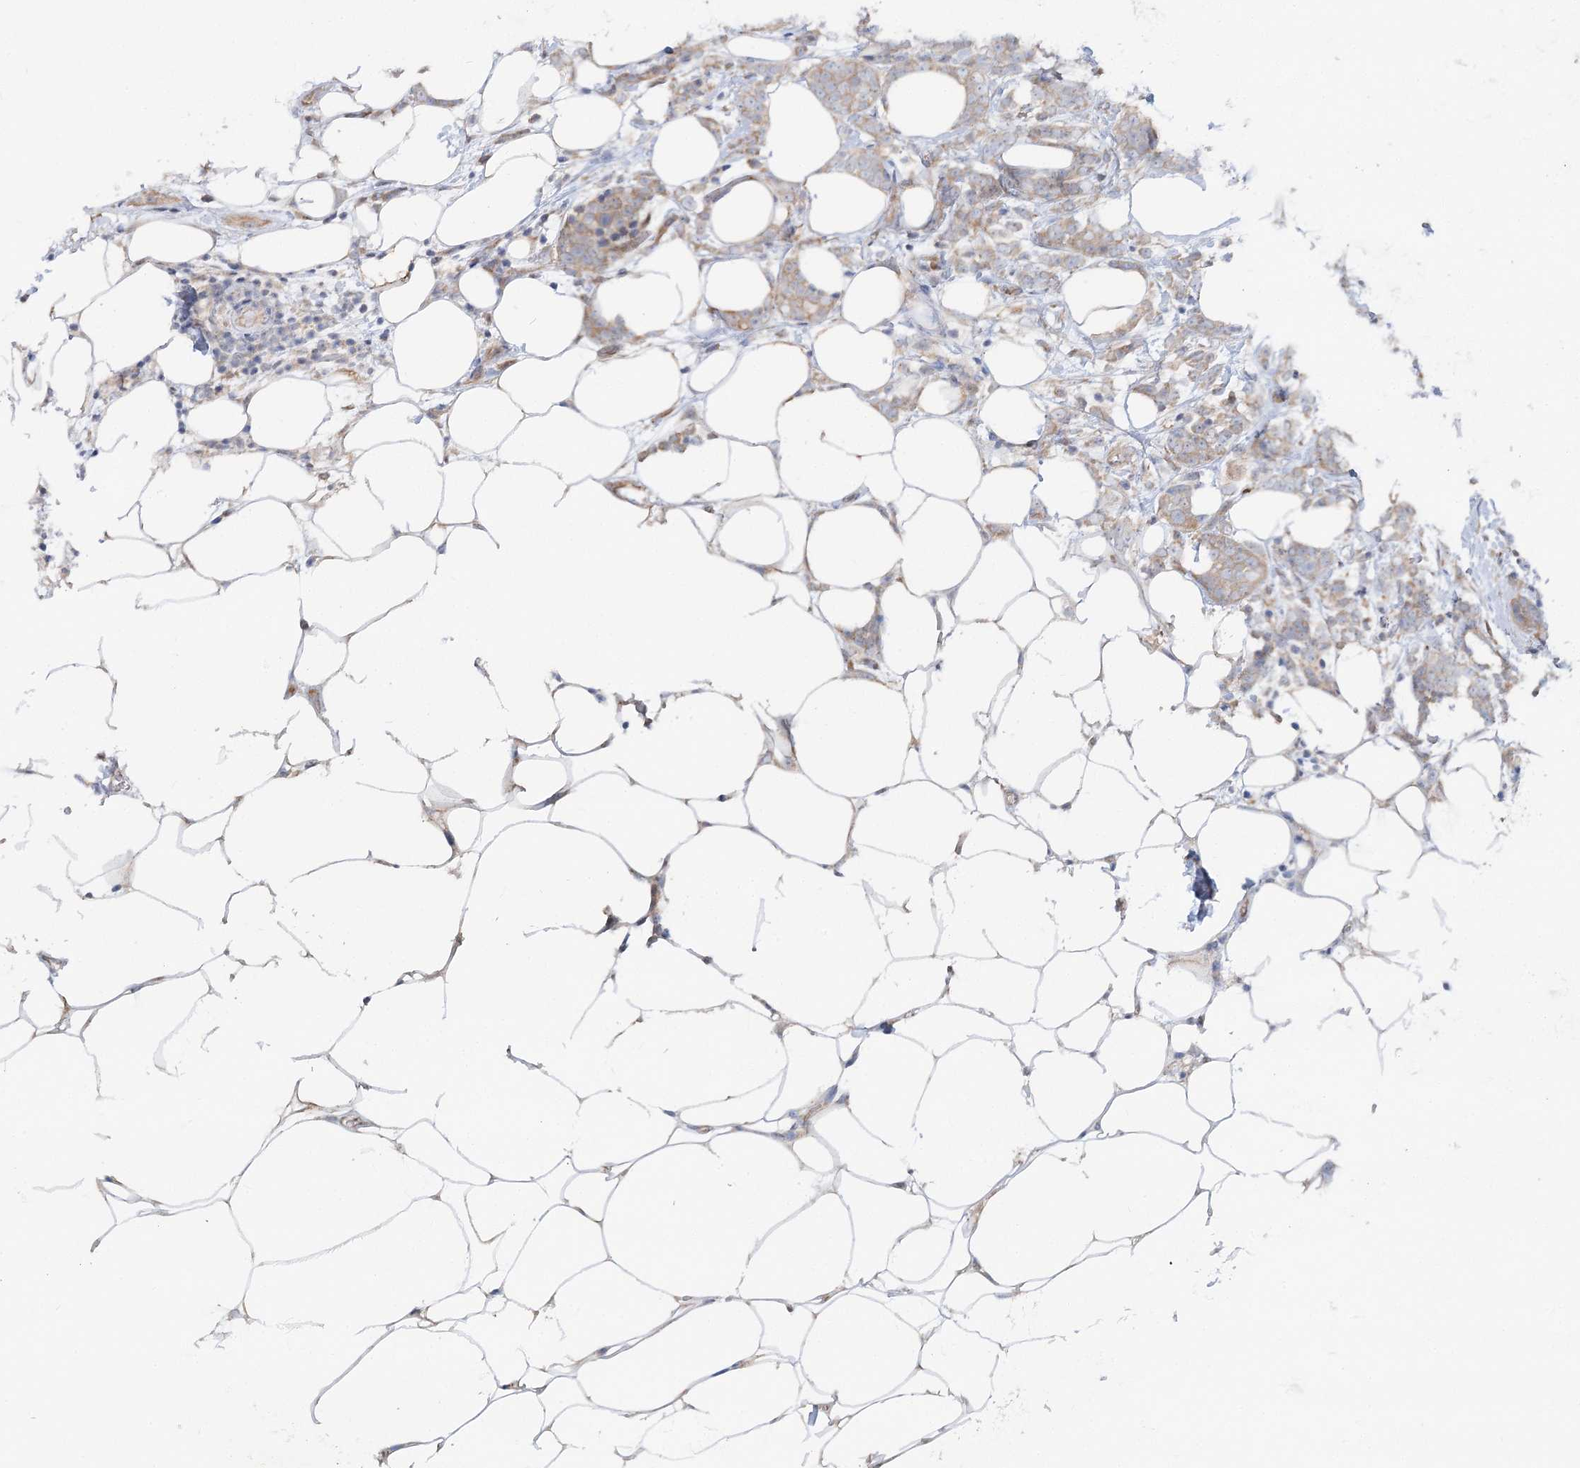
{"staining": {"intensity": "weak", "quantity": ">75%", "location": "cytoplasmic/membranous"}, "tissue": "breast cancer", "cell_type": "Tumor cells", "image_type": "cancer", "snomed": [{"axis": "morphology", "description": "Lobular carcinoma"}, {"axis": "topography", "description": "Breast"}], "caption": "Protein expression by immunohistochemistry (IHC) exhibits weak cytoplasmic/membranous positivity in about >75% of tumor cells in breast lobular carcinoma.", "gene": "SCN11A", "patient": {"sex": "female", "age": 58}}